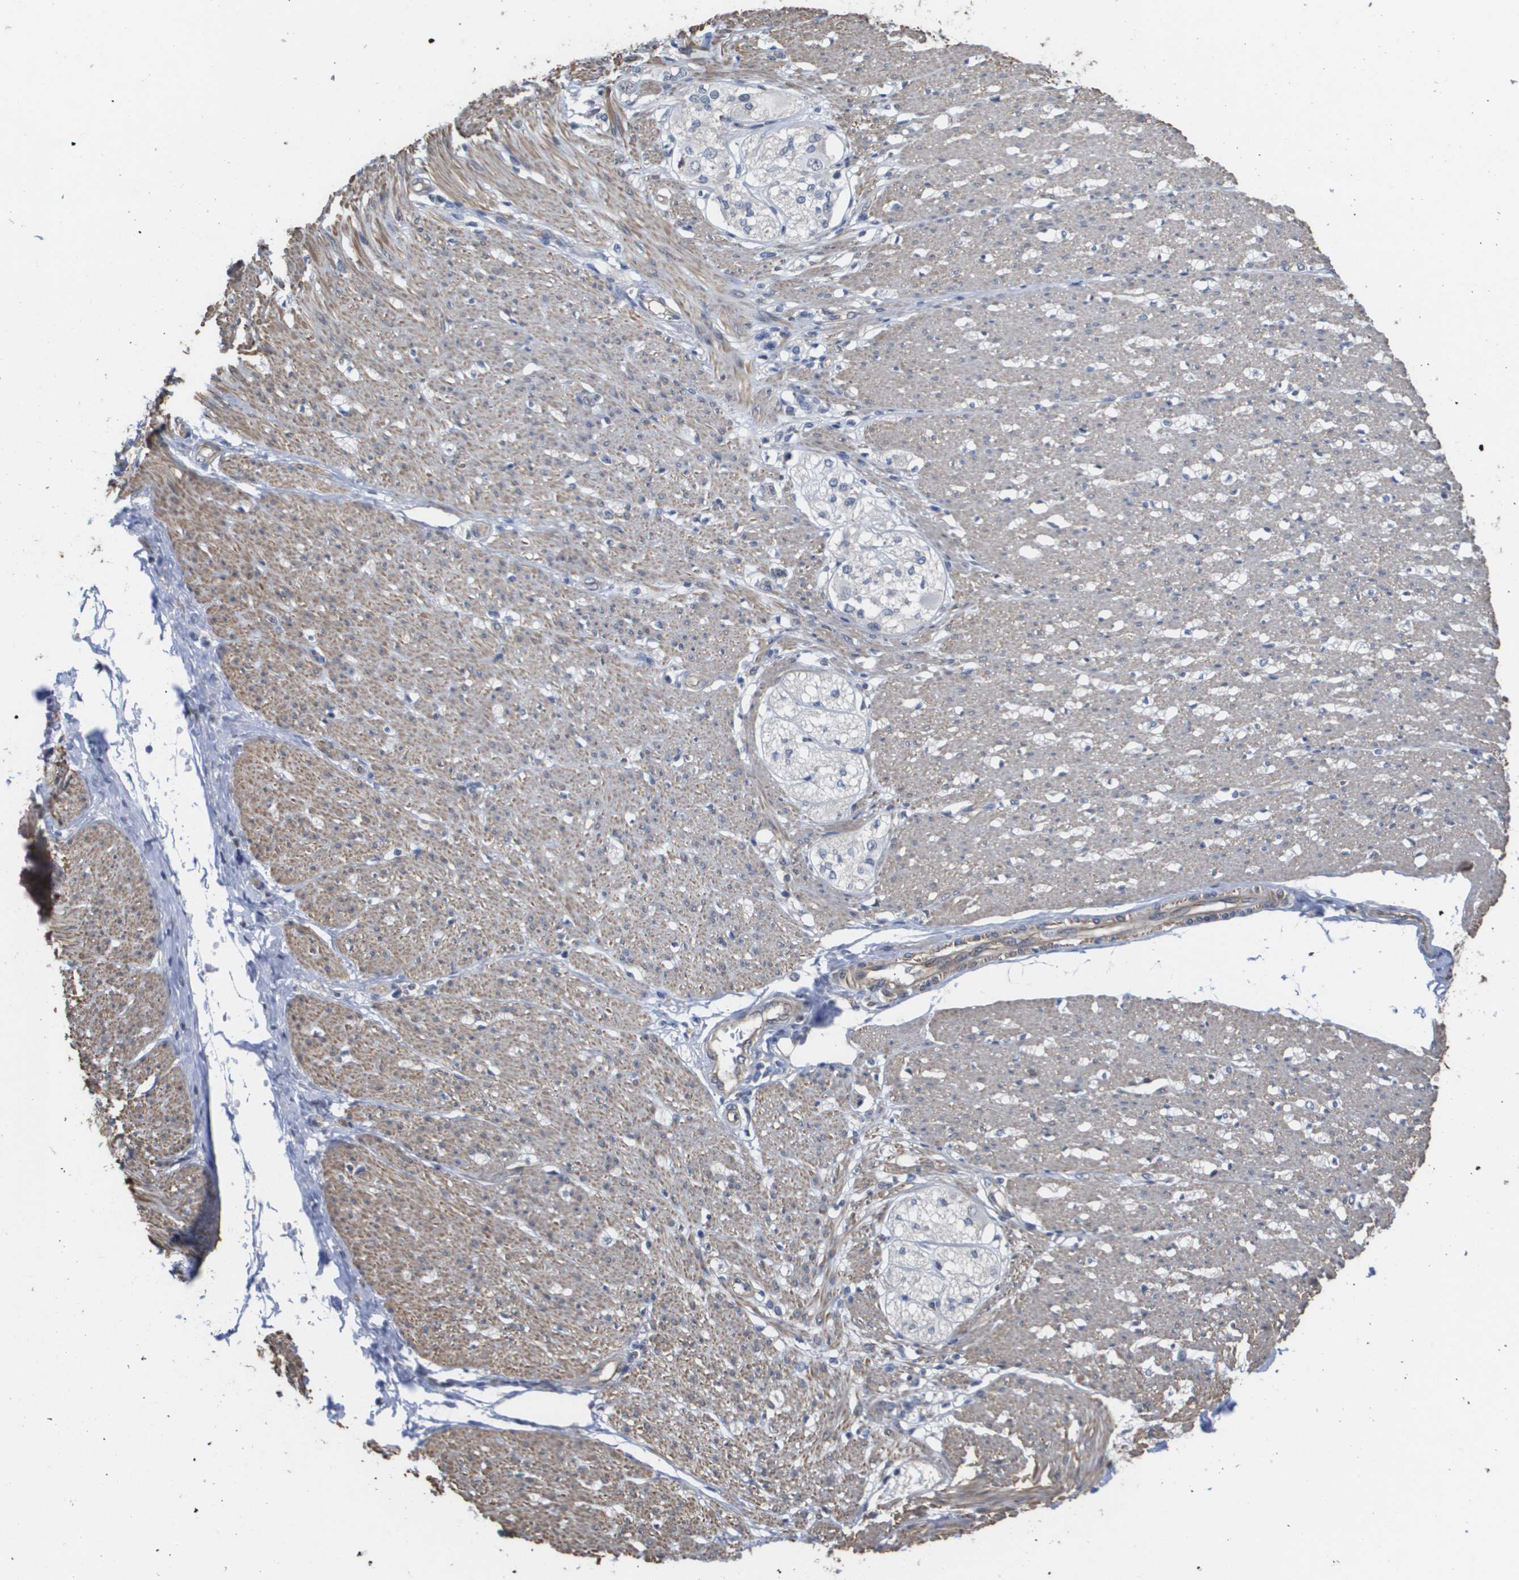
{"staining": {"intensity": "negative", "quantity": "none", "location": "none"}, "tissue": "adipose tissue", "cell_type": "Adipocytes", "image_type": "normal", "snomed": [{"axis": "morphology", "description": "Normal tissue, NOS"}, {"axis": "morphology", "description": "Adenocarcinoma, NOS"}, {"axis": "topography", "description": "Colon"}, {"axis": "topography", "description": "Peripheral nerve tissue"}], "caption": "Immunohistochemistry (IHC) histopathology image of unremarkable adipose tissue: human adipose tissue stained with DAB shows no significant protein expression in adipocytes.", "gene": "RNF112", "patient": {"sex": "male", "age": 14}}